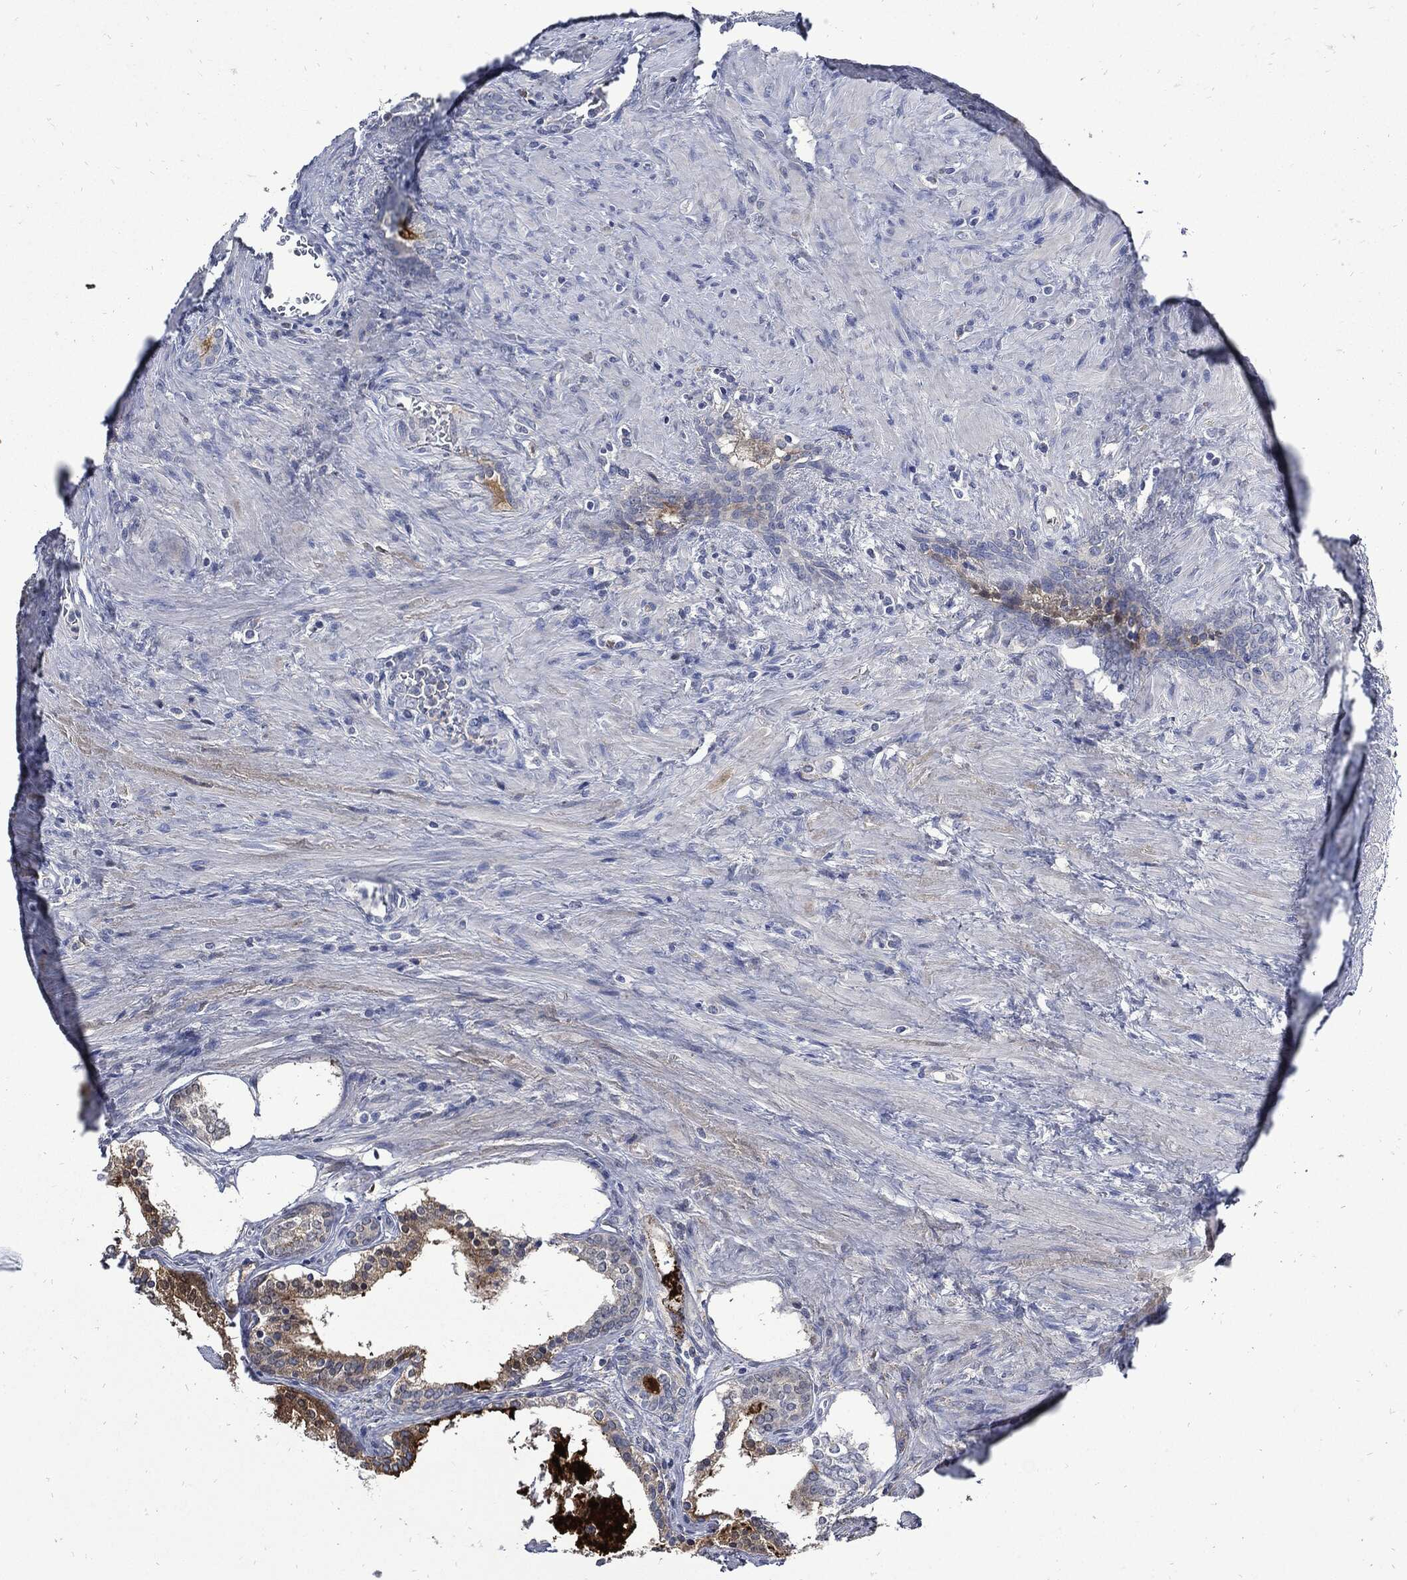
{"staining": {"intensity": "strong", "quantity": "<25%", "location": "cytoplasmic/membranous"}, "tissue": "prostate cancer", "cell_type": "Tumor cells", "image_type": "cancer", "snomed": [{"axis": "morphology", "description": "Adenocarcinoma, NOS"}, {"axis": "morphology", "description": "Adenocarcinoma, High grade"}, {"axis": "topography", "description": "Prostate"}], "caption": "The immunohistochemical stain labels strong cytoplasmic/membranous expression in tumor cells of prostate adenocarcinoma tissue.", "gene": "CPE", "patient": {"sex": "male", "age": 61}}